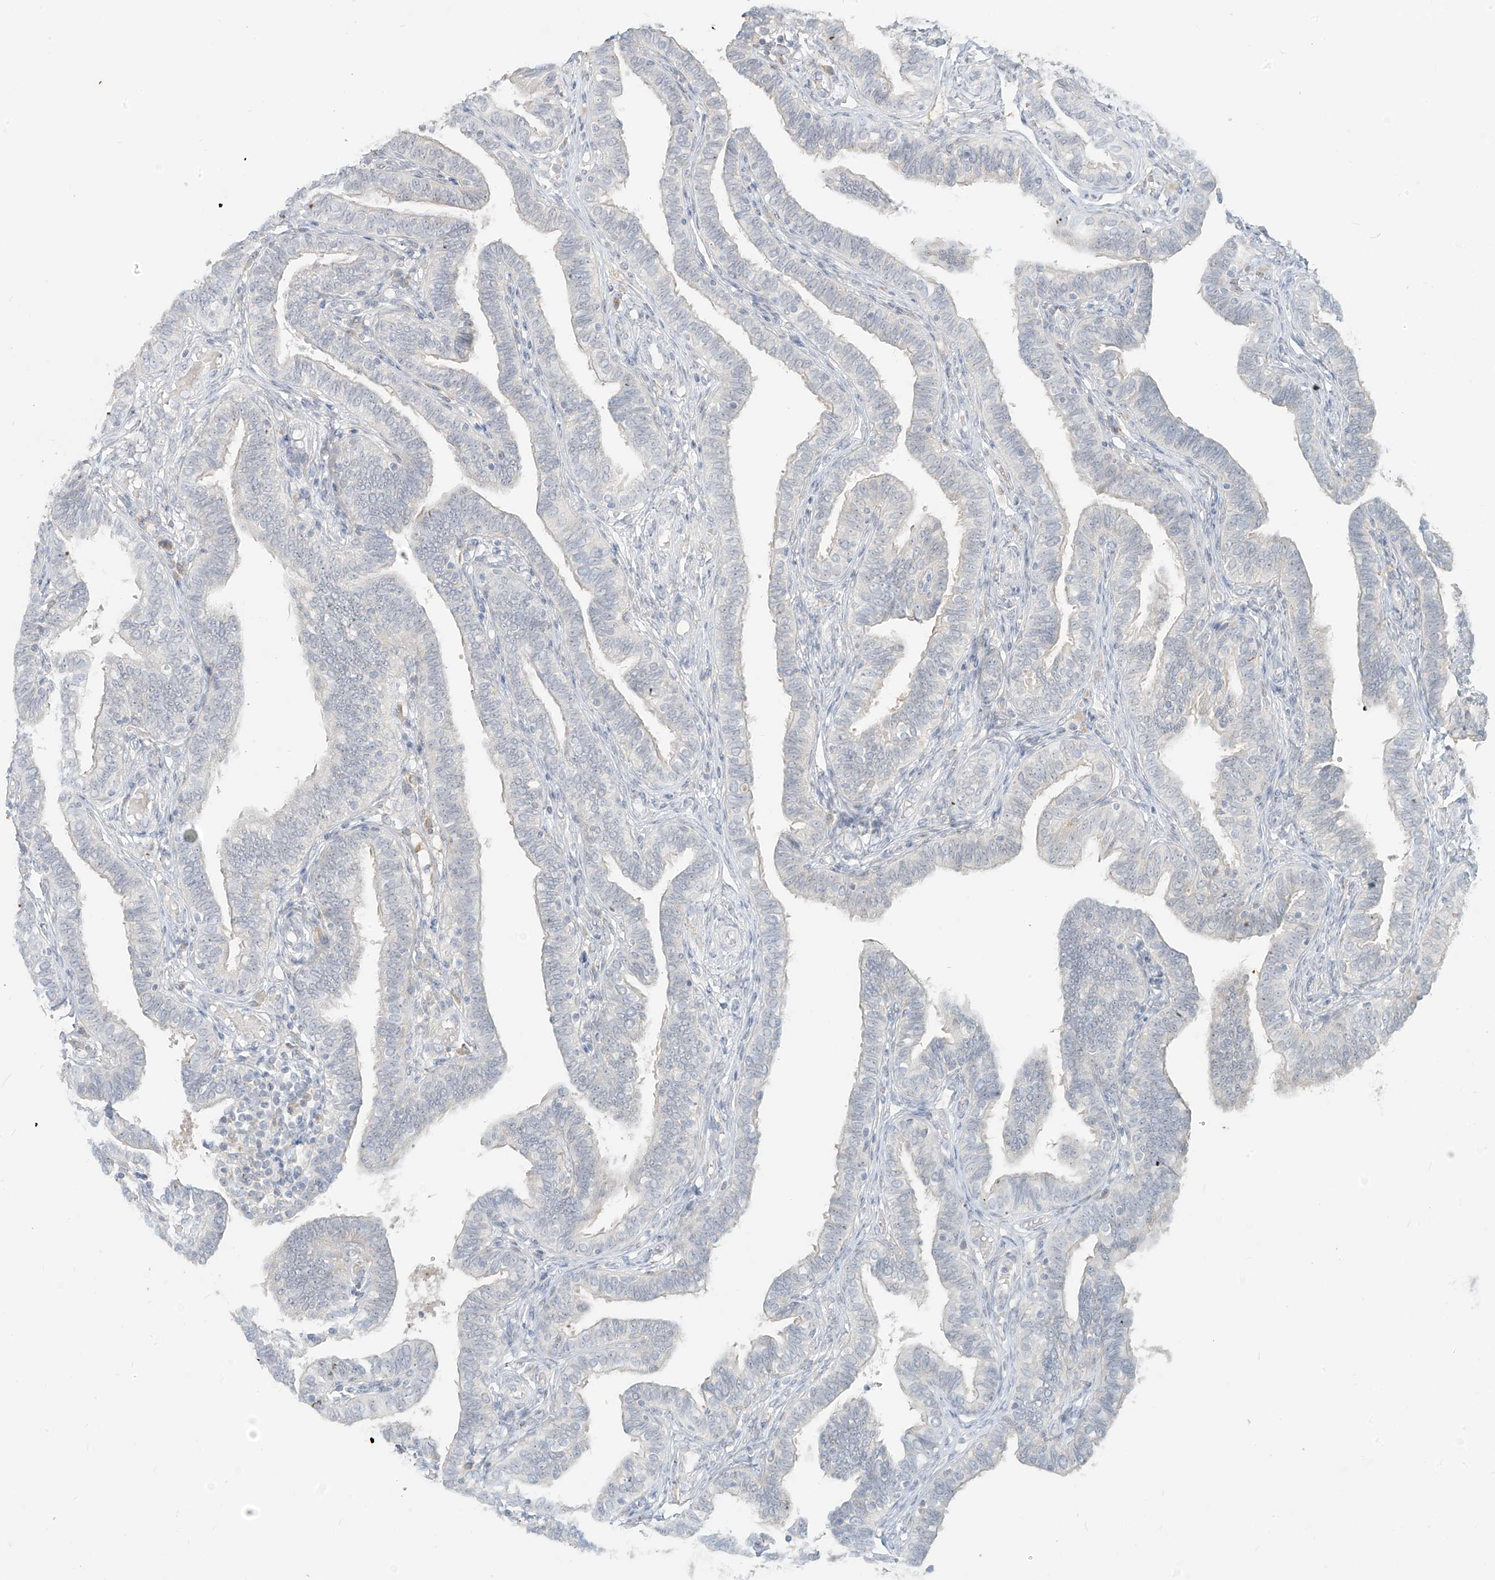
{"staining": {"intensity": "negative", "quantity": "none", "location": "none"}, "tissue": "fallopian tube", "cell_type": "Glandular cells", "image_type": "normal", "snomed": [{"axis": "morphology", "description": "Normal tissue, NOS"}, {"axis": "topography", "description": "Fallopian tube"}], "caption": "Photomicrograph shows no significant protein positivity in glandular cells of benign fallopian tube. (DAB immunohistochemistry, high magnification).", "gene": "C2orf42", "patient": {"sex": "female", "age": 39}}